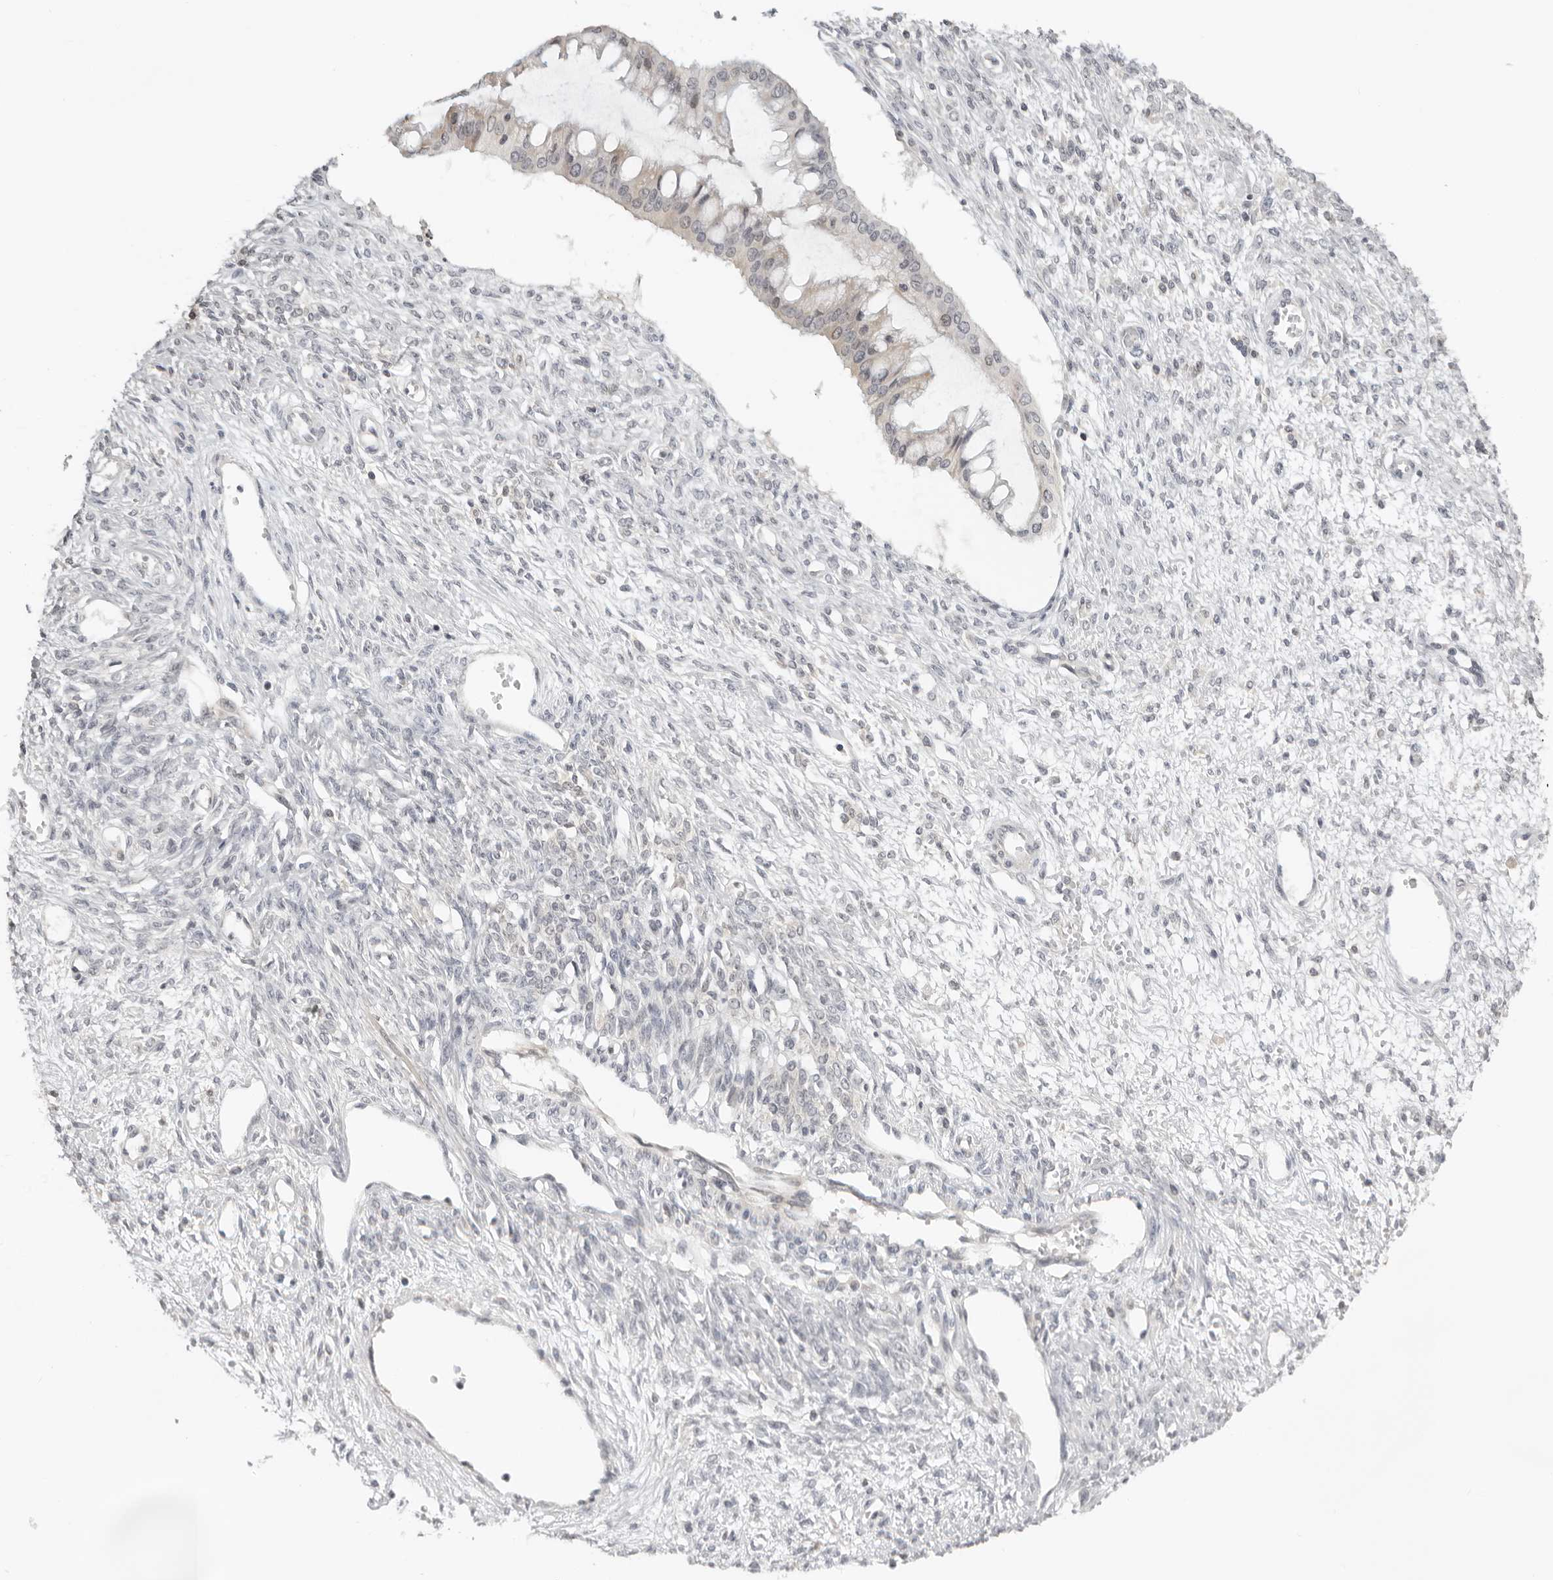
{"staining": {"intensity": "weak", "quantity": "<25%", "location": "cytoplasmic/membranous"}, "tissue": "ovarian cancer", "cell_type": "Tumor cells", "image_type": "cancer", "snomed": [{"axis": "morphology", "description": "Cystadenocarcinoma, mucinous, NOS"}, {"axis": "topography", "description": "Ovary"}], "caption": "High power microscopy image of an immunohistochemistry (IHC) histopathology image of ovarian mucinous cystadenocarcinoma, revealing no significant staining in tumor cells.", "gene": "ACP6", "patient": {"sex": "female", "age": 73}}